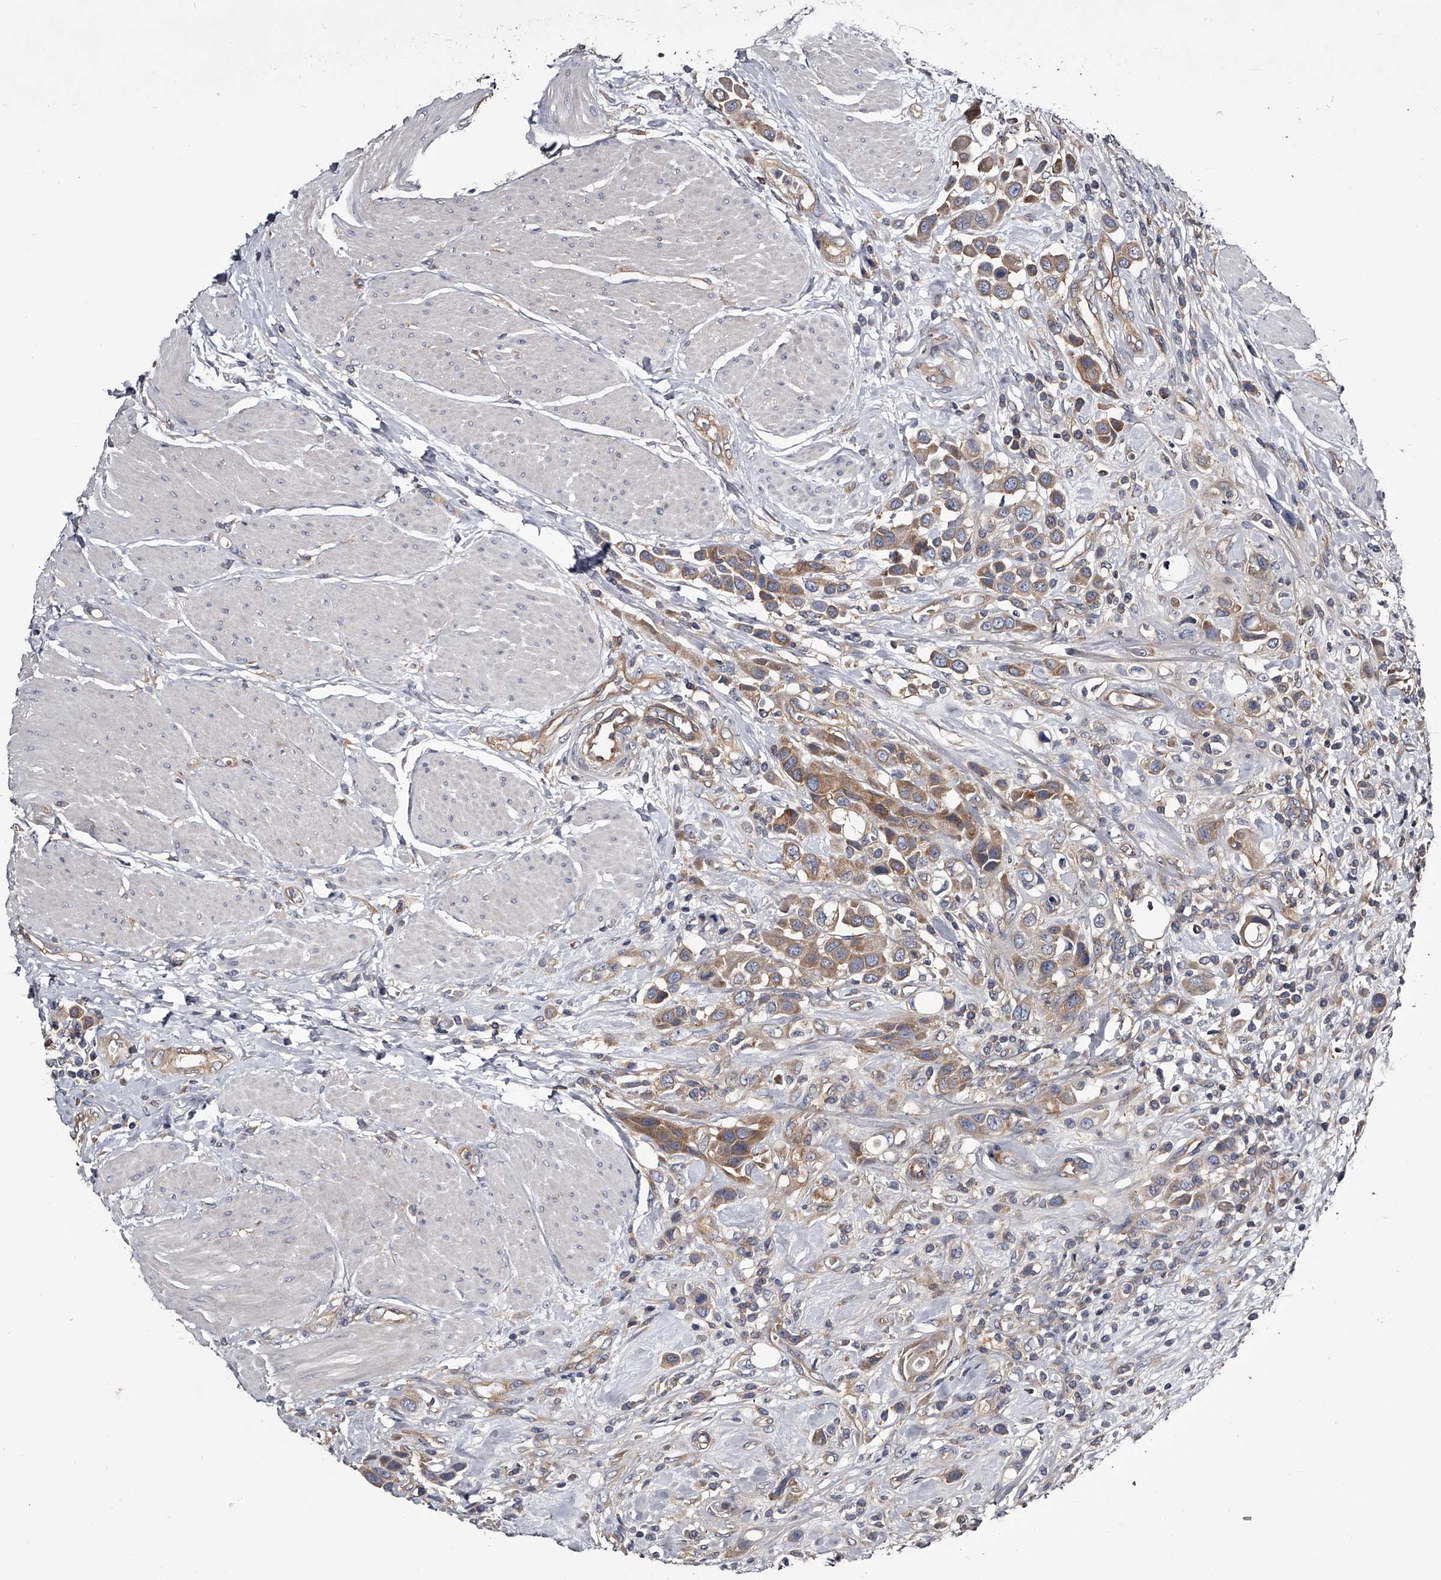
{"staining": {"intensity": "moderate", "quantity": ">75%", "location": "cytoplasmic/membranous"}, "tissue": "urothelial cancer", "cell_type": "Tumor cells", "image_type": "cancer", "snomed": [{"axis": "morphology", "description": "Urothelial carcinoma, High grade"}, {"axis": "topography", "description": "Urinary bladder"}], "caption": "About >75% of tumor cells in urothelial cancer show moderate cytoplasmic/membranous protein staining as visualized by brown immunohistochemical staining.", "gene": "GAPVD1", "patient": {"sex": "male", "age": 50}}